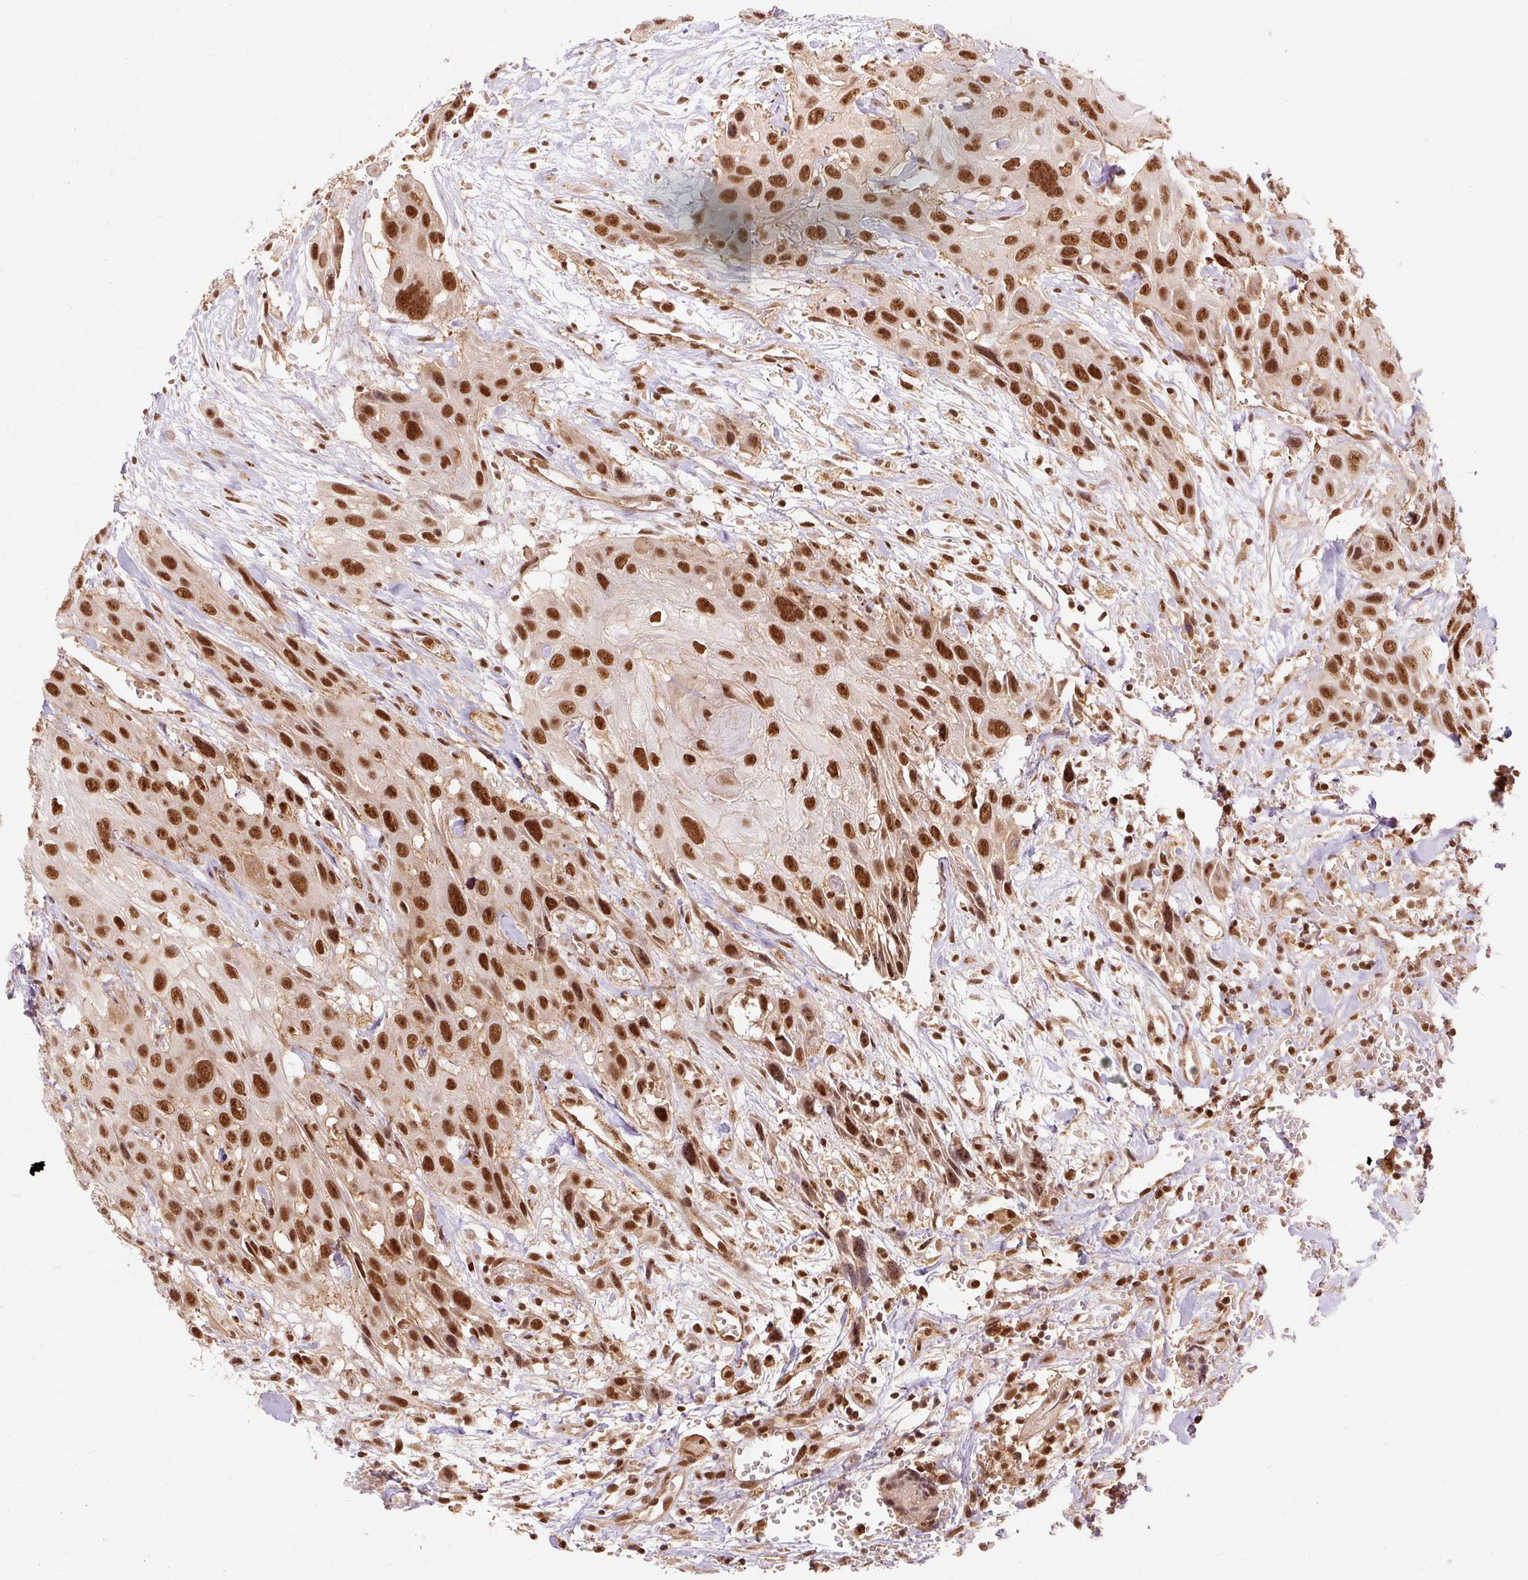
{"staining": {"intensity": "strong", "quantity": ">75%", "location": "nuclear"}, "tissue": "head and neck cancer", "cell_type": "Tumor cells", "image_type": "cancer", "snomed": [{"axis": "morphology", "description": "Squamous cell carcinoma, NOS"}, {"axis": "topography", "description": "Head-Neck"}], "caption": "IHC micrograph of head and neck squamous cell carcinoma stained for a protein (brown), which displays high levels of strong nuclear staining in approximately >75% of tumor cells.", "gene": "CSTF1", "patient": {"sex": "male", "age": 81}}